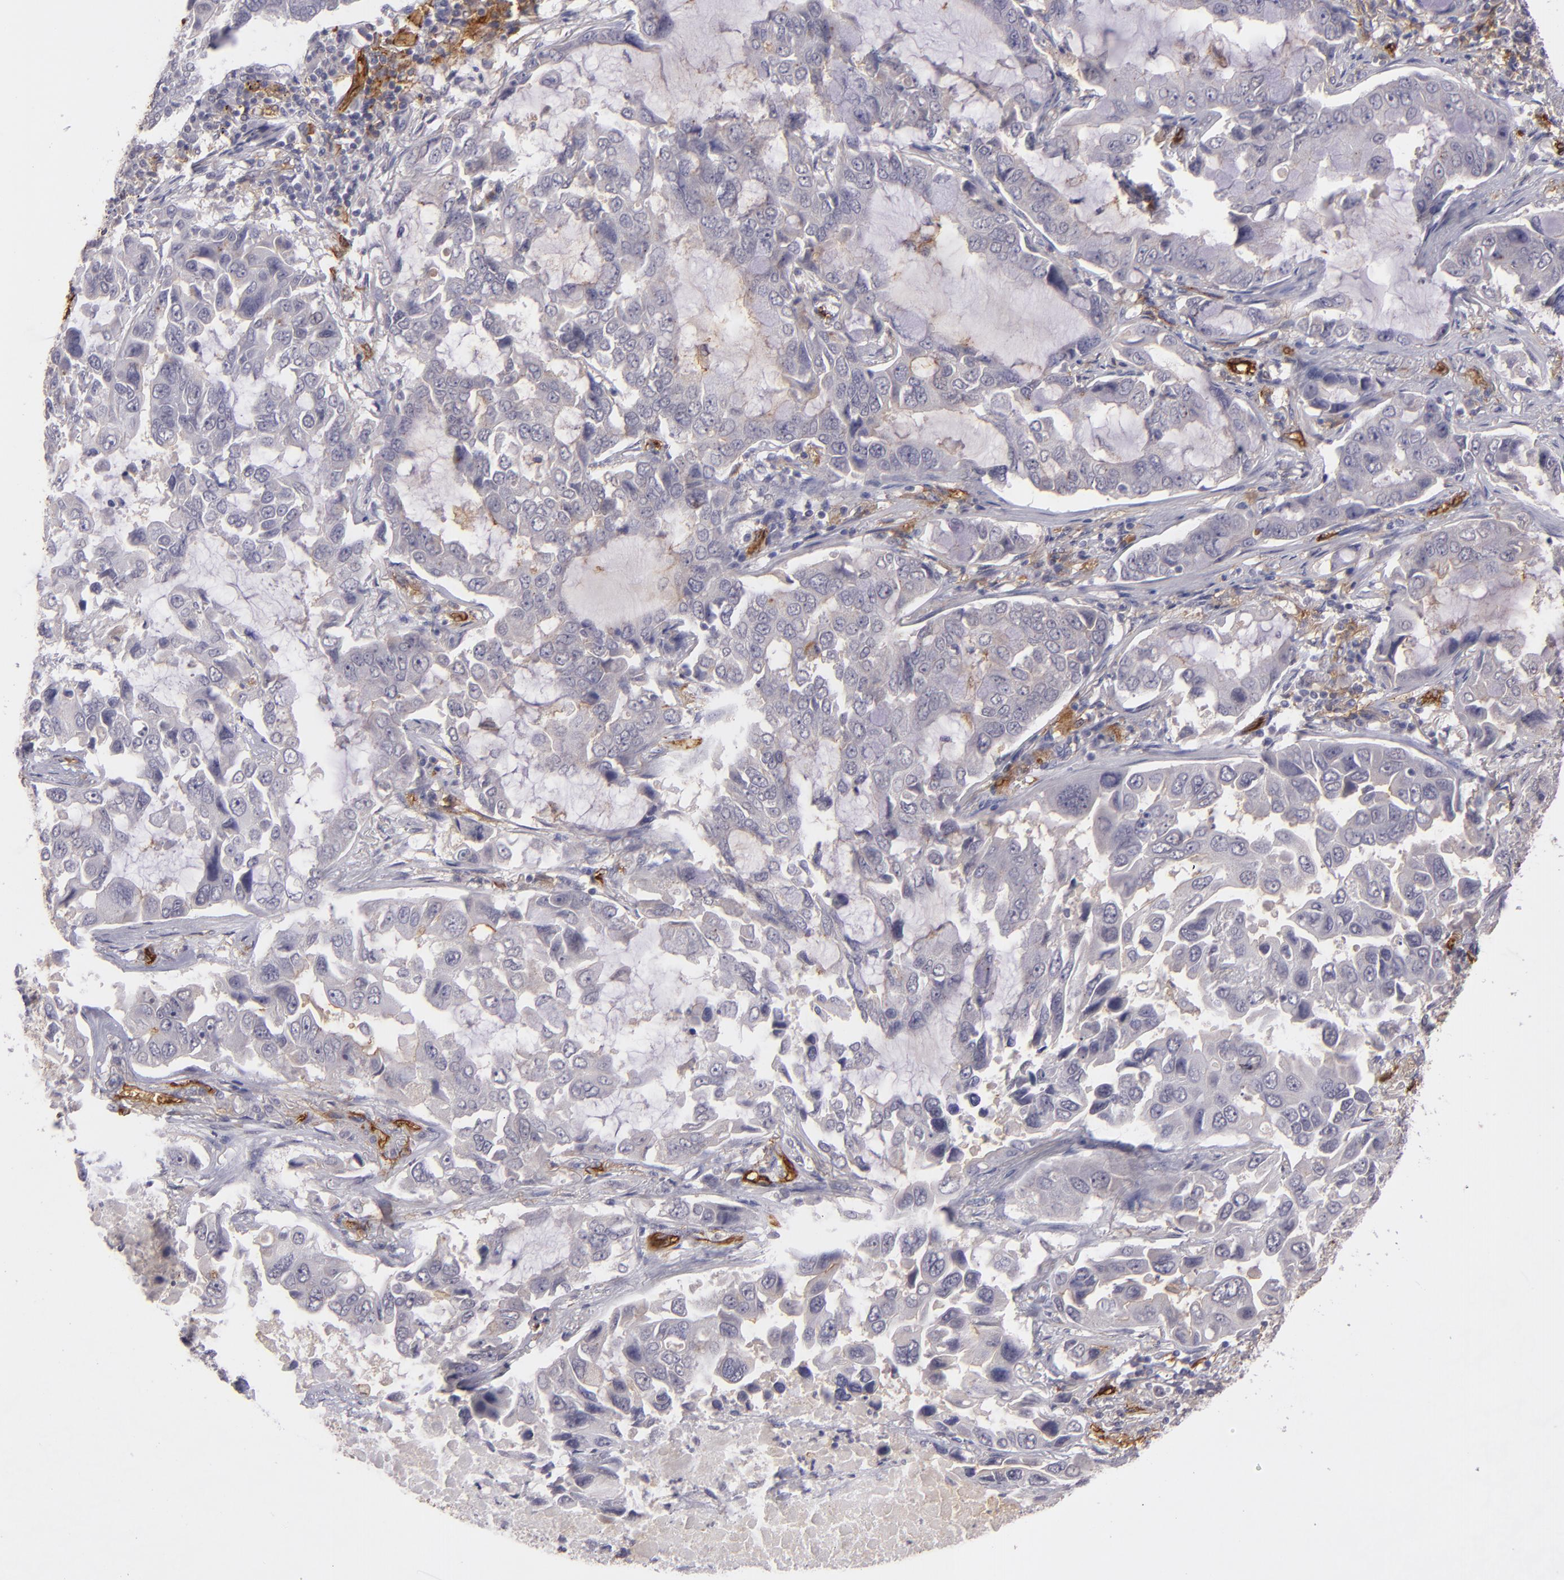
{"staining": {"intensity": "negative", "quantity": "none", "location": "none"}, "tissue": "lung cancer", "cell_type": "Tumor cells", "image_type": "cancer", "snomed": [{"axis": "morphology", "description": "Adenocarcinoma, NOS"}, {"axis": "topography", "description": "Lung"}], "caption": "Image shows no significant protein expression in tumor cells of lung adenocarcinoma.", "gene": "ACE", "patient": {"sex": "male", "age": 64}}